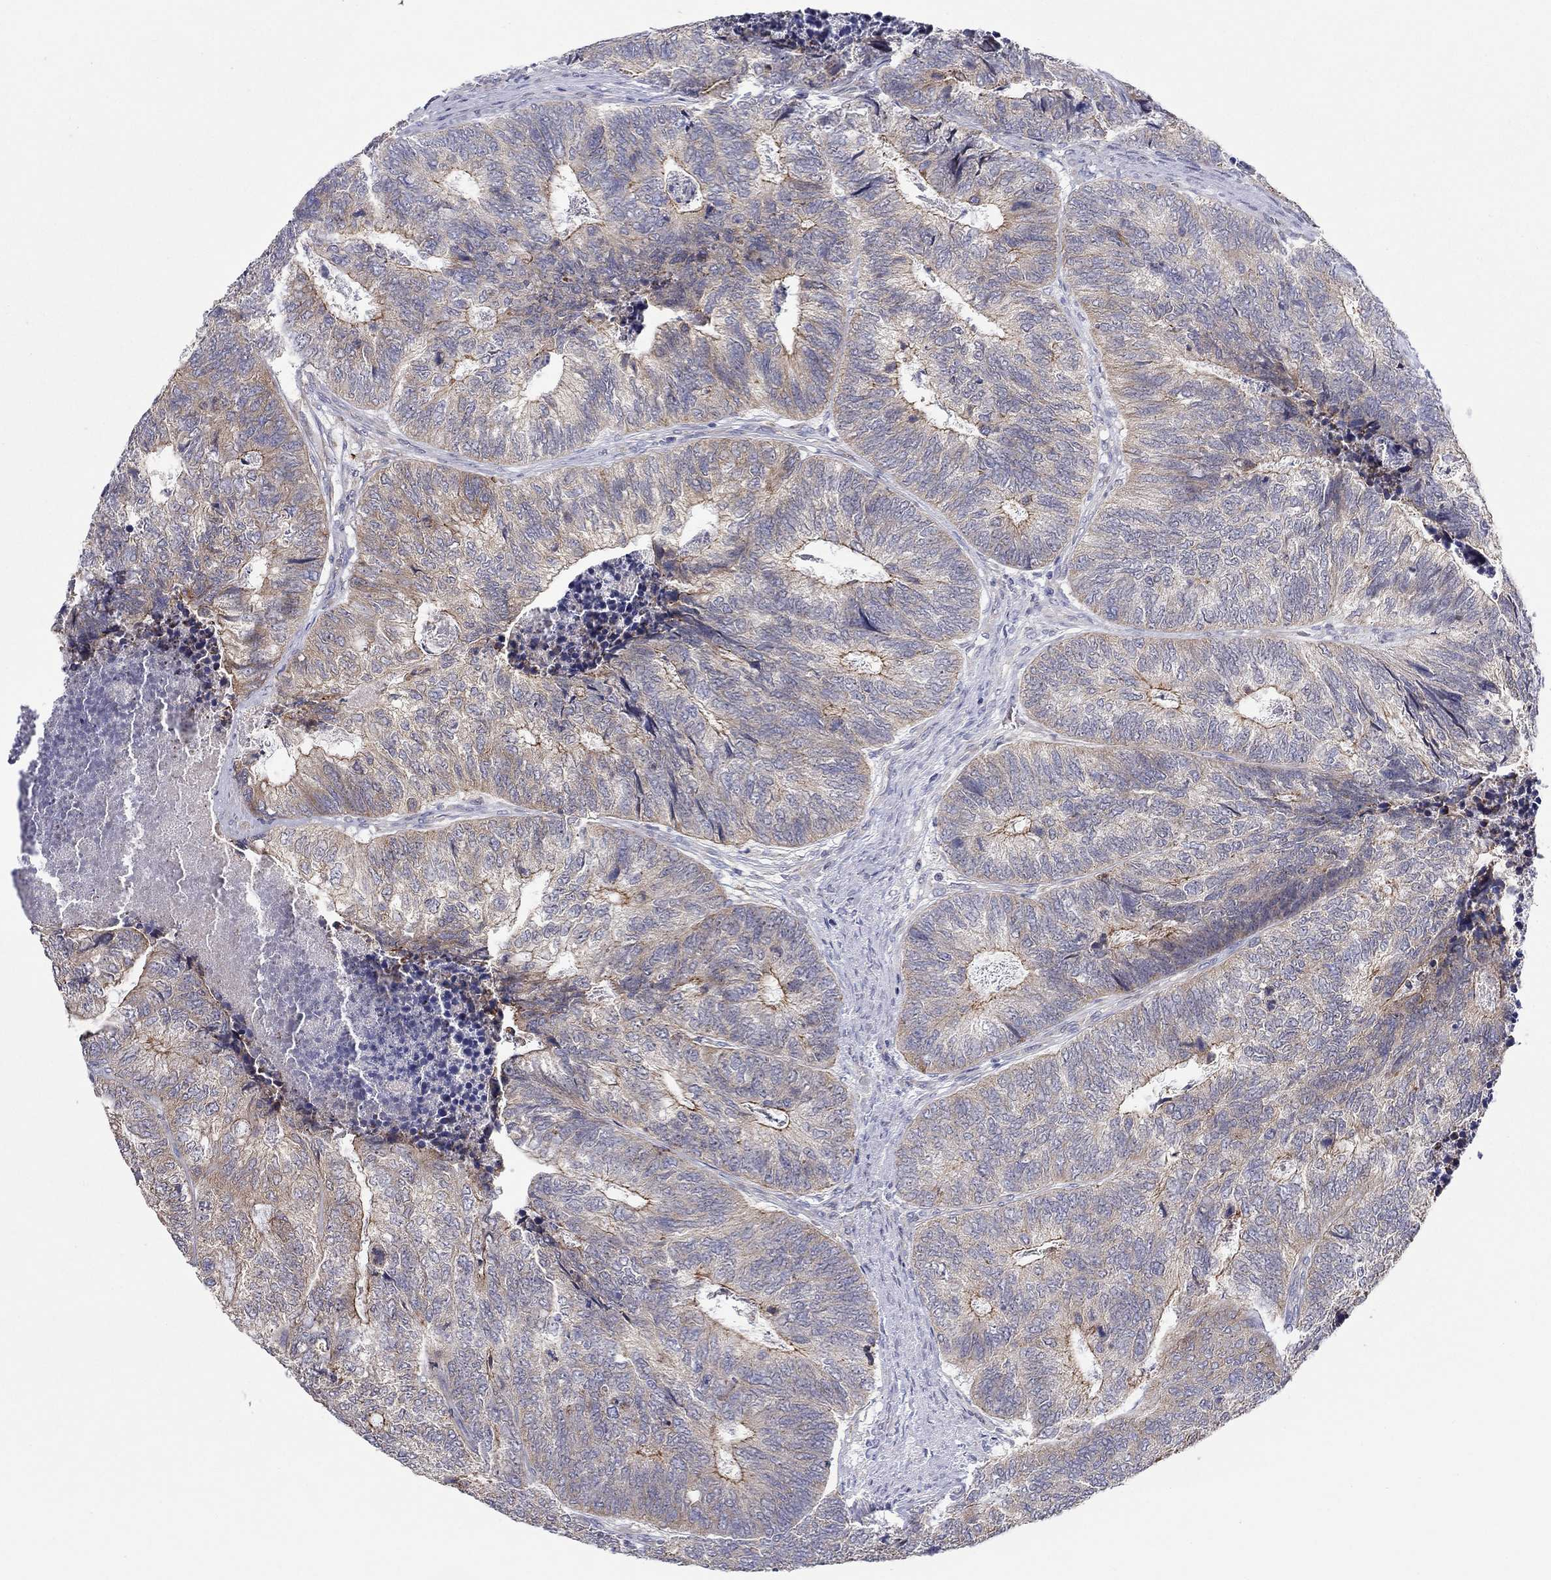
{"staining": {"intensity": "strong", "quantity": "25%-75%", "location": "cytoplasmic/membranous"}, "tissue": "colorectal cancer", "cell_type": "Tumor cells", "image_type": "cancer", "snomed": [{"axis": "morphology", "description": "Adenocarcinoma, NOS"}, {"axis": "topography", "description": "Colon"}], "caption": "An immunohistochemistry (IHC) image of neoplastic tissue is shown. Protein staining in brown highlights strong cytoplasmic/membranous positivity in colorectal cancer within tumor cells.", "gene": "QRFPR", "patient": {"sex": "female", "age": 67}}